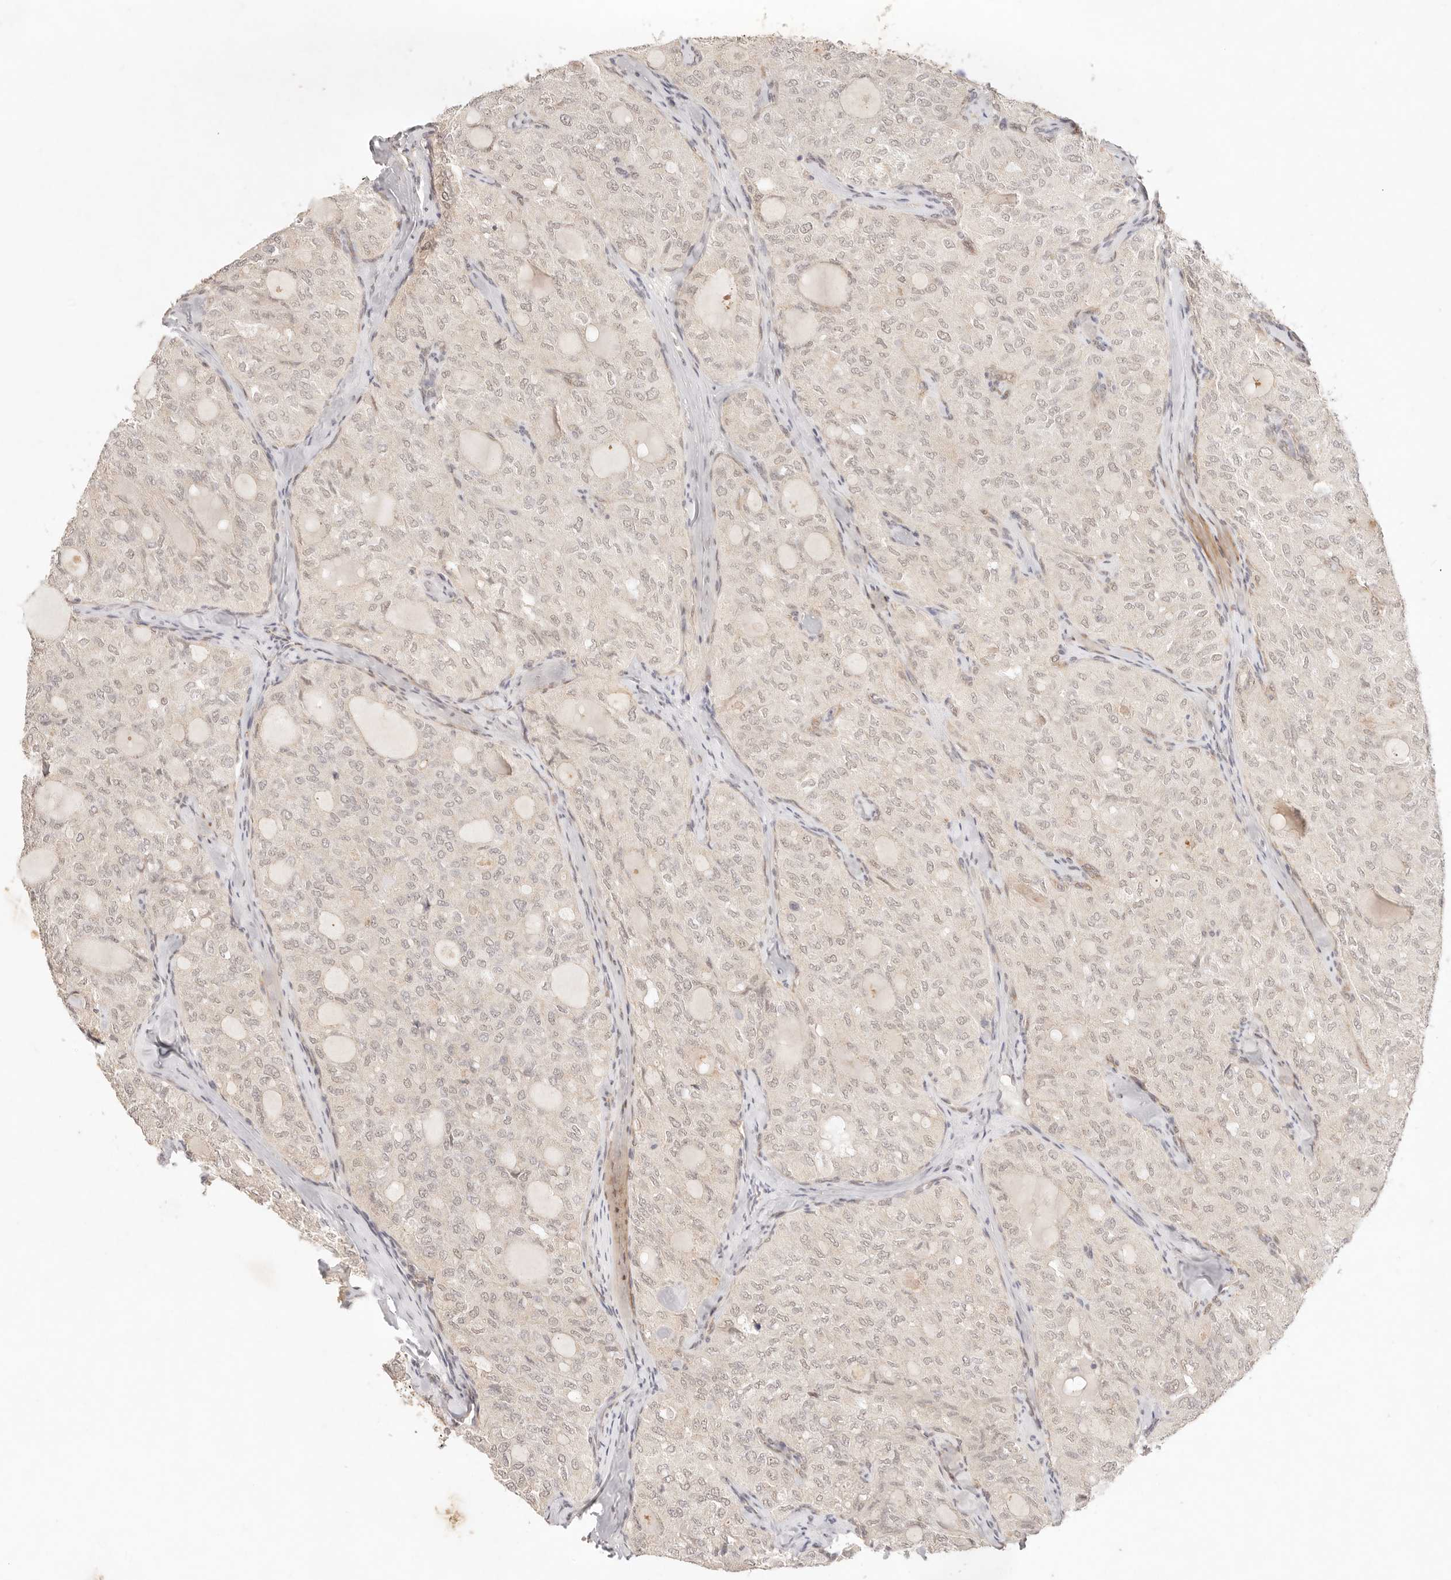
{"staining": {"intensity": "negative", "quantity": "none", "location": "none"}, "tissue": "thyroid cancer", "cell_type": "Tumor cells", "image_type": "cancer", "snomed": [{"axis": "morphology", "description": "Follicular adenoma carcinoma, NOS"}, {"axis": "topography", "description": "Thyroid gland"}], "caption": "A photomicrograph of thyroid follicular adenoma carcinoma stained for a protein exhibits no brown staining in tumor cells.", "gene": "GPR156", "patient": {"sex": "male", "age": 75}}